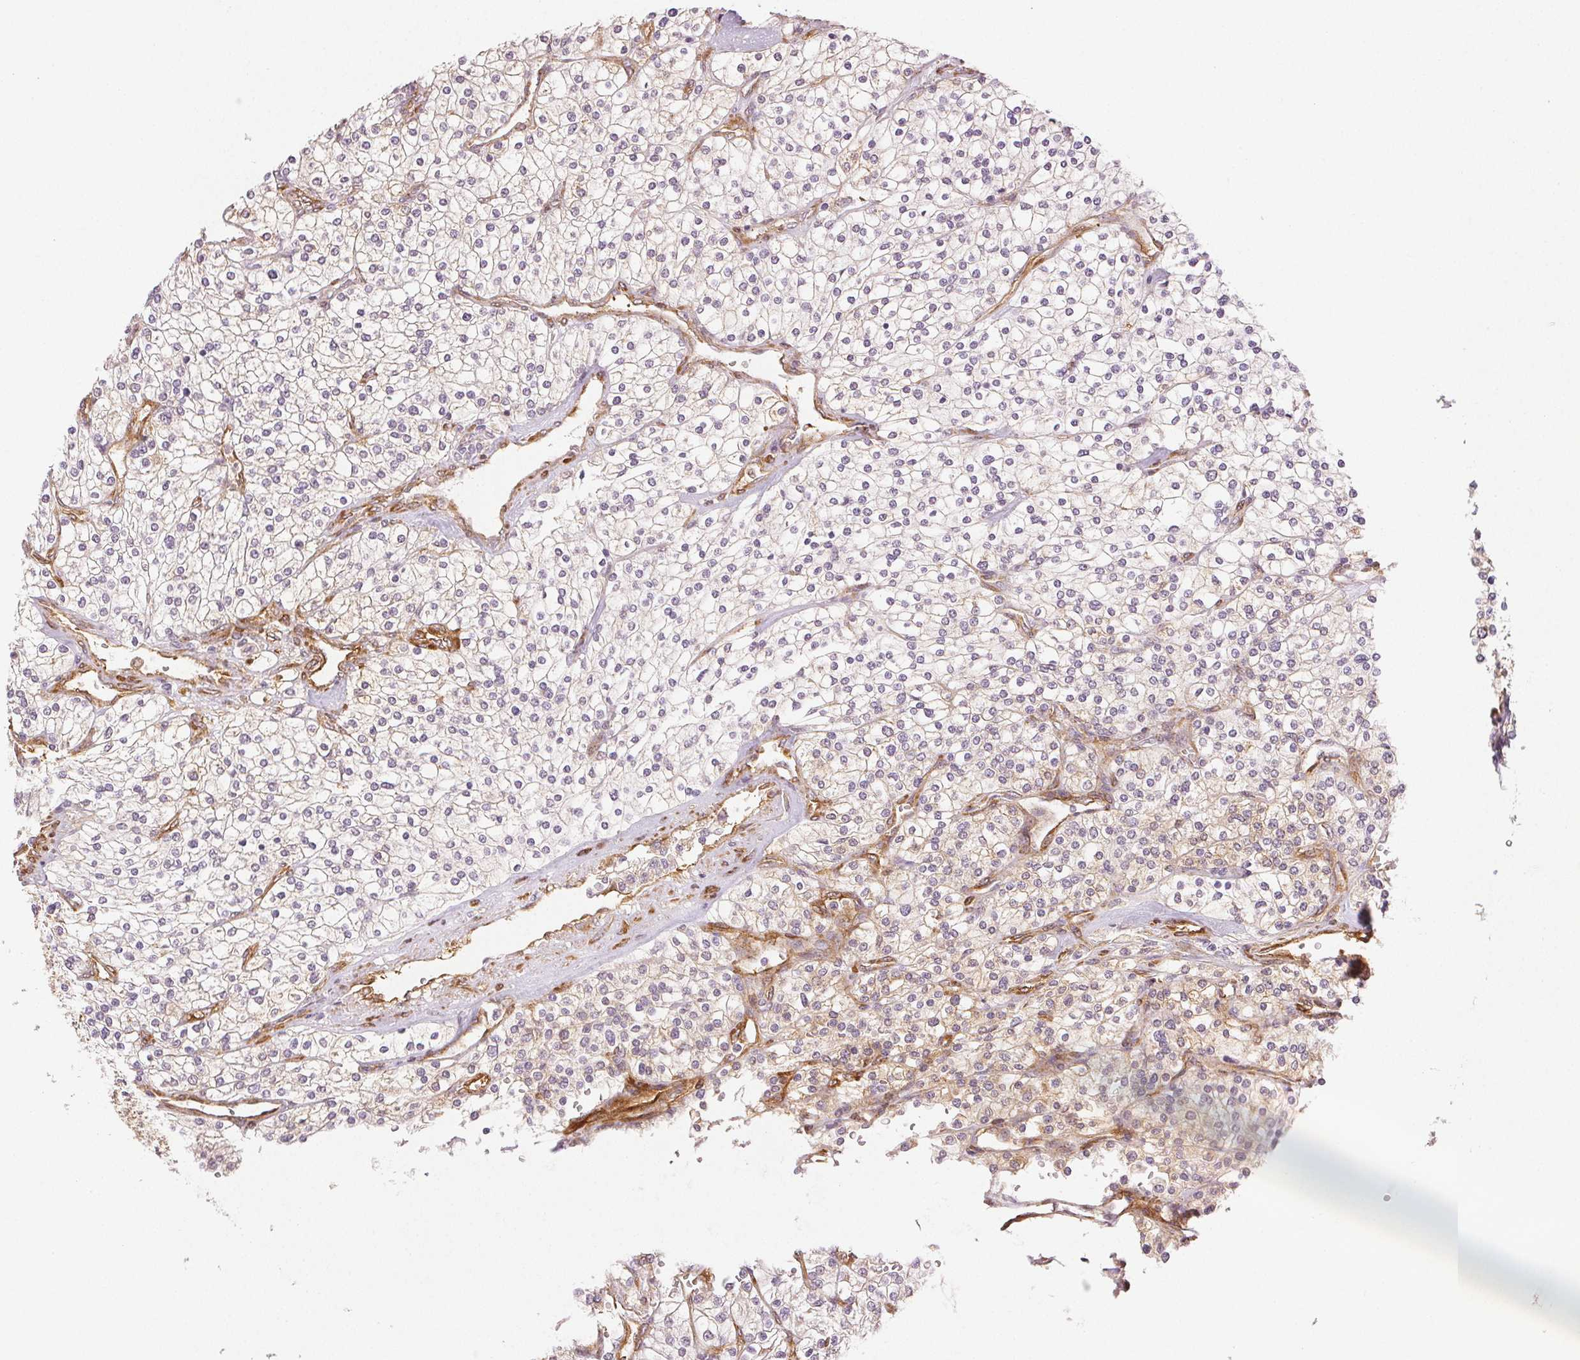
{"staining": {"intensity": "negative", "quantity": "none", "location": "none"}, "tissue": "renal cancer", "cell_type": "Tumor cells", "image_type": "cancer", "snomed": [{"axis": "morphology", "description": "Adenocarcinoma, NOS"}, {"axis": "topography", "description": "Kidney"}], "caption": "Immunohistochemistry micrograph of neoplastic tissue: renal cancer (adenocarcinoma) stained with DAB (3,3'-diaminobenzidine) reveals no significant protein staining in tumor cells.", "gene": "DIAPH2", "patient": {"sex": "male", "age": 80}}